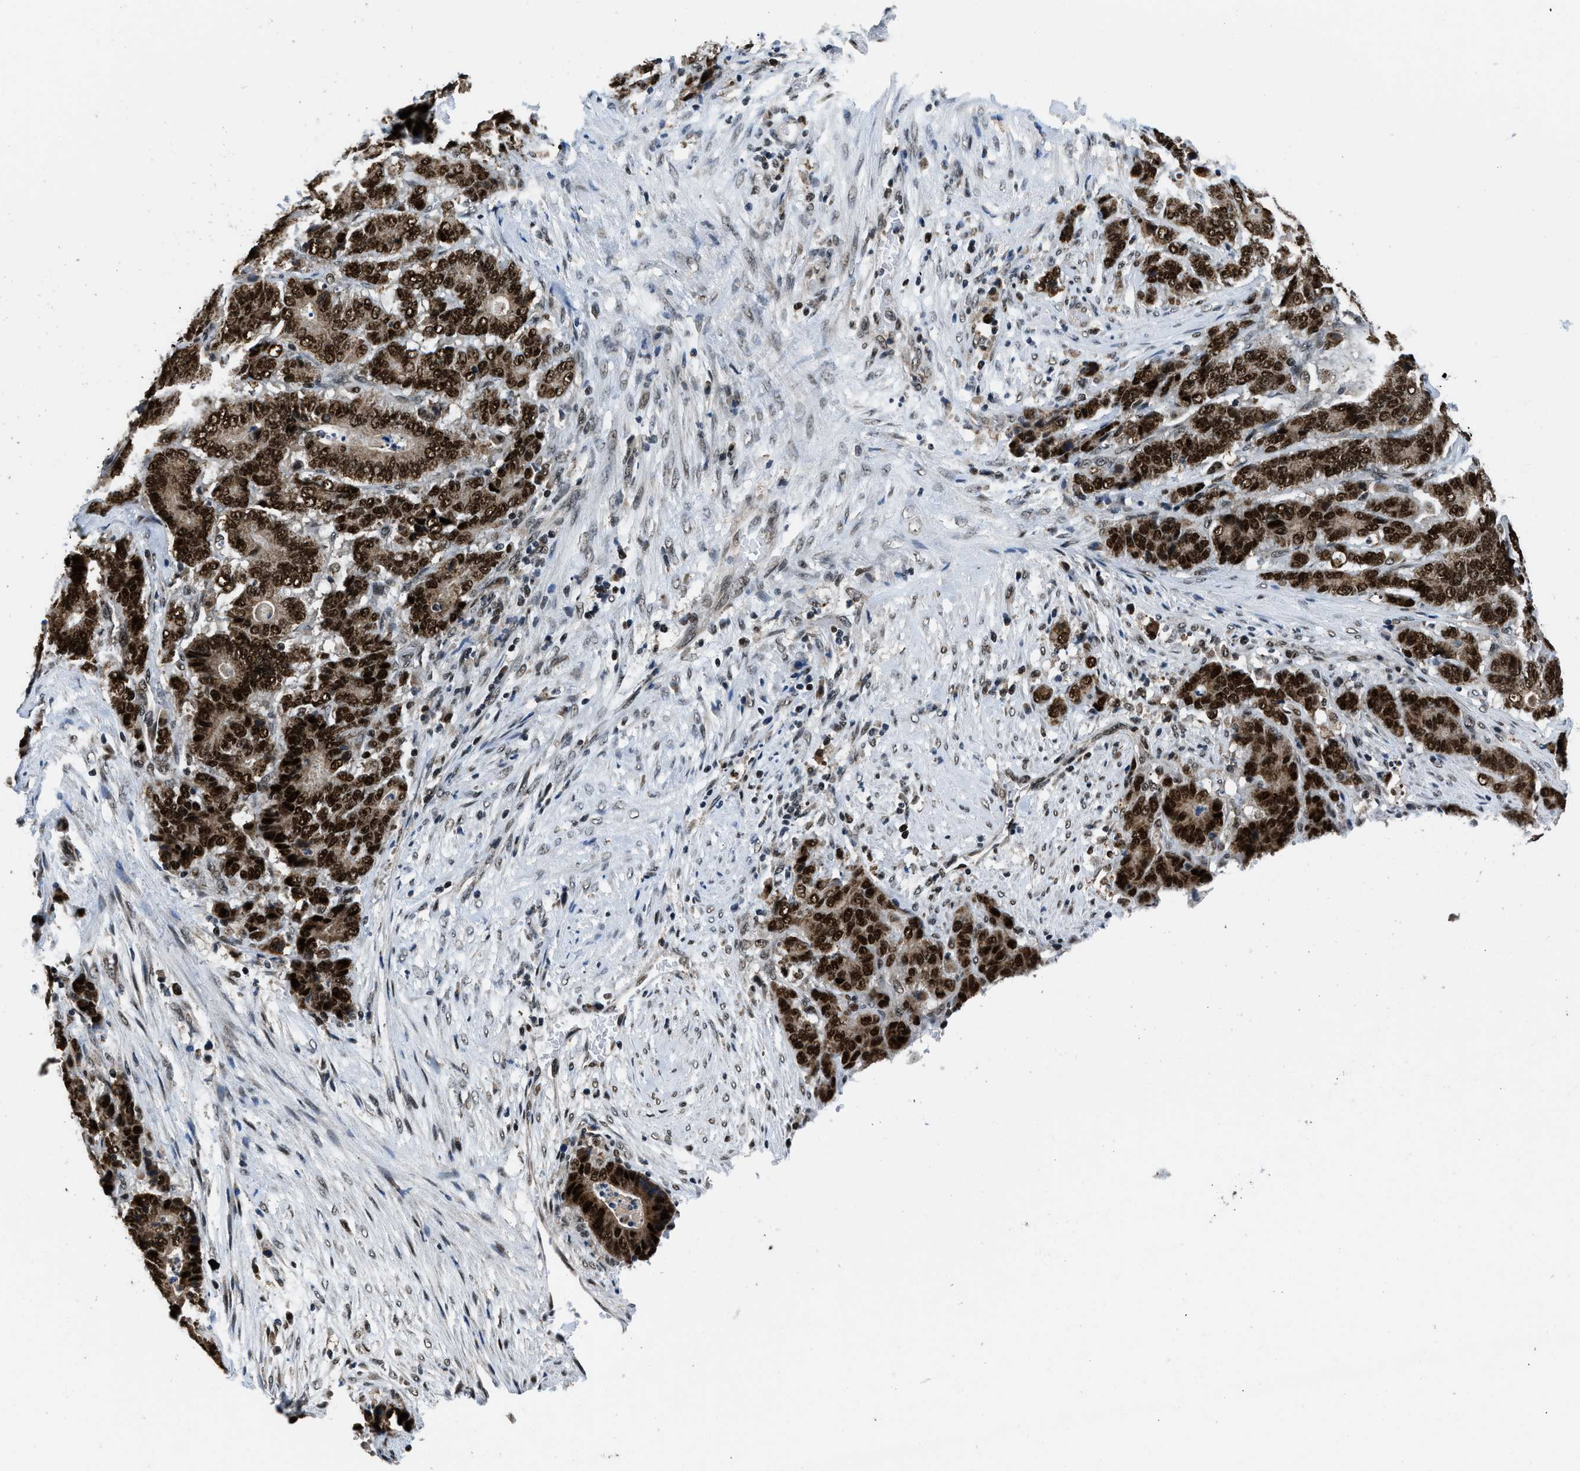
{"staining": {"intensity": "strong", "quantity": ">75%", "location": "nuclear"}, "tissue": "stomach cancer", "cell_type": "Tumor cells", "image_type": "cancer", "snomed": [{"axis": "morphology", "description": "Adenocarcinoma, NOS"}, {"axis": "topography", "description": "Stomach"}], "caption": "Stomach cancer (adenocarcinoma) stained with a protein marker shows strong staining in tumor cells.", "gene": "KDM3B", "patient": {"sex": "female", "age": 73}}